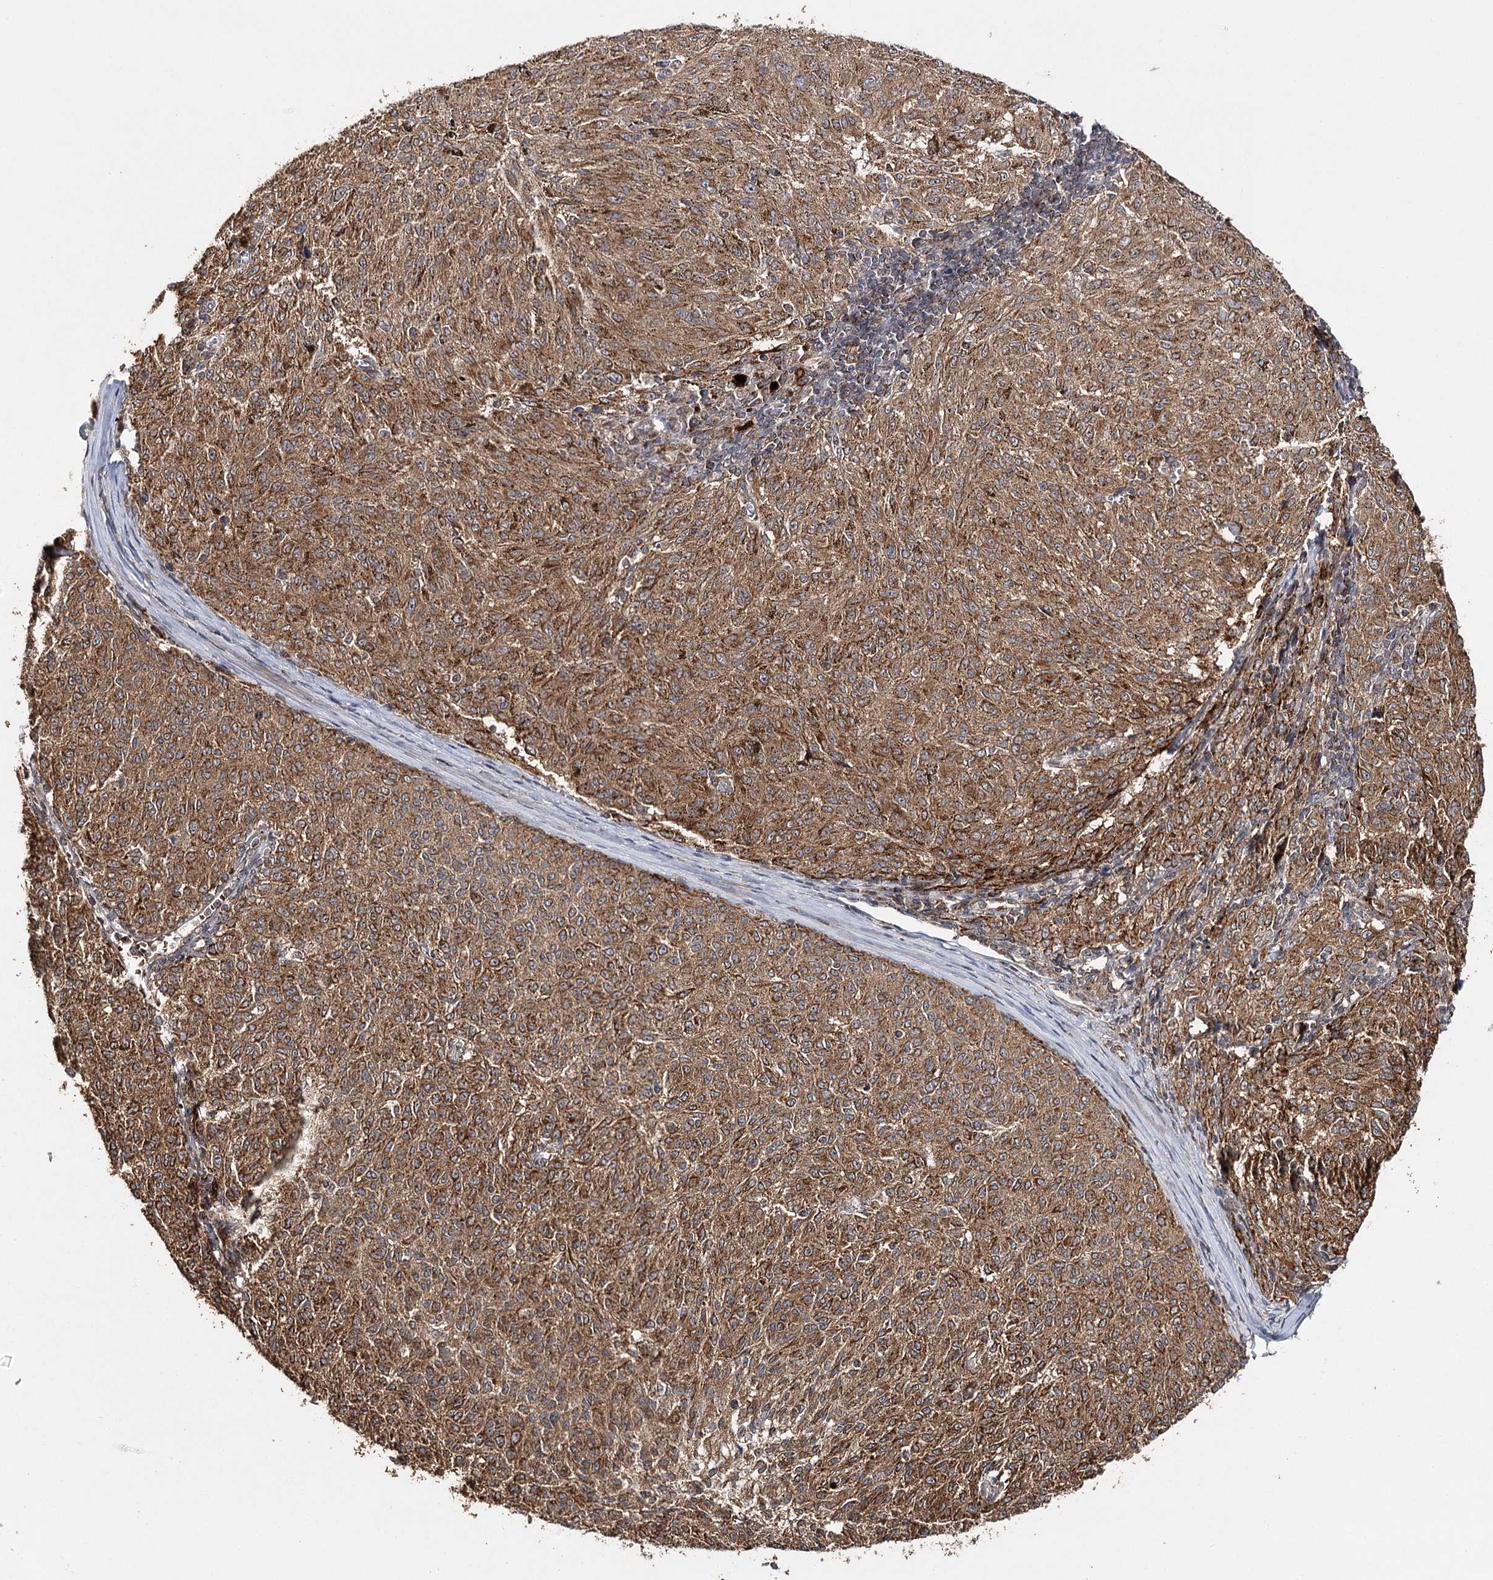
{"staining": {"intensity": "moderate", "quantity": ">75%", "location": "cytoplasmic/membranous"}, "tissue": "melanoma", "cell_type": "Tumor cells", "image_type": "cancer", "snomed": [{"axis": "morphology", "description": "Malignant melanoma, NOS"}, {"axis": "topography", "description": "Skin"}], "caption": "DAB immunohistochemical staining of human melanoma displays moderate cytoplasmic/membranous protein expression in about >75% of tumor cells. Using DAB (brown) and hematoxylin (blue) stains, captured at high magnification using brightfield microscopy.", "gene": "ZNRF3", "patient": {"sex": "female", "age": 72}}